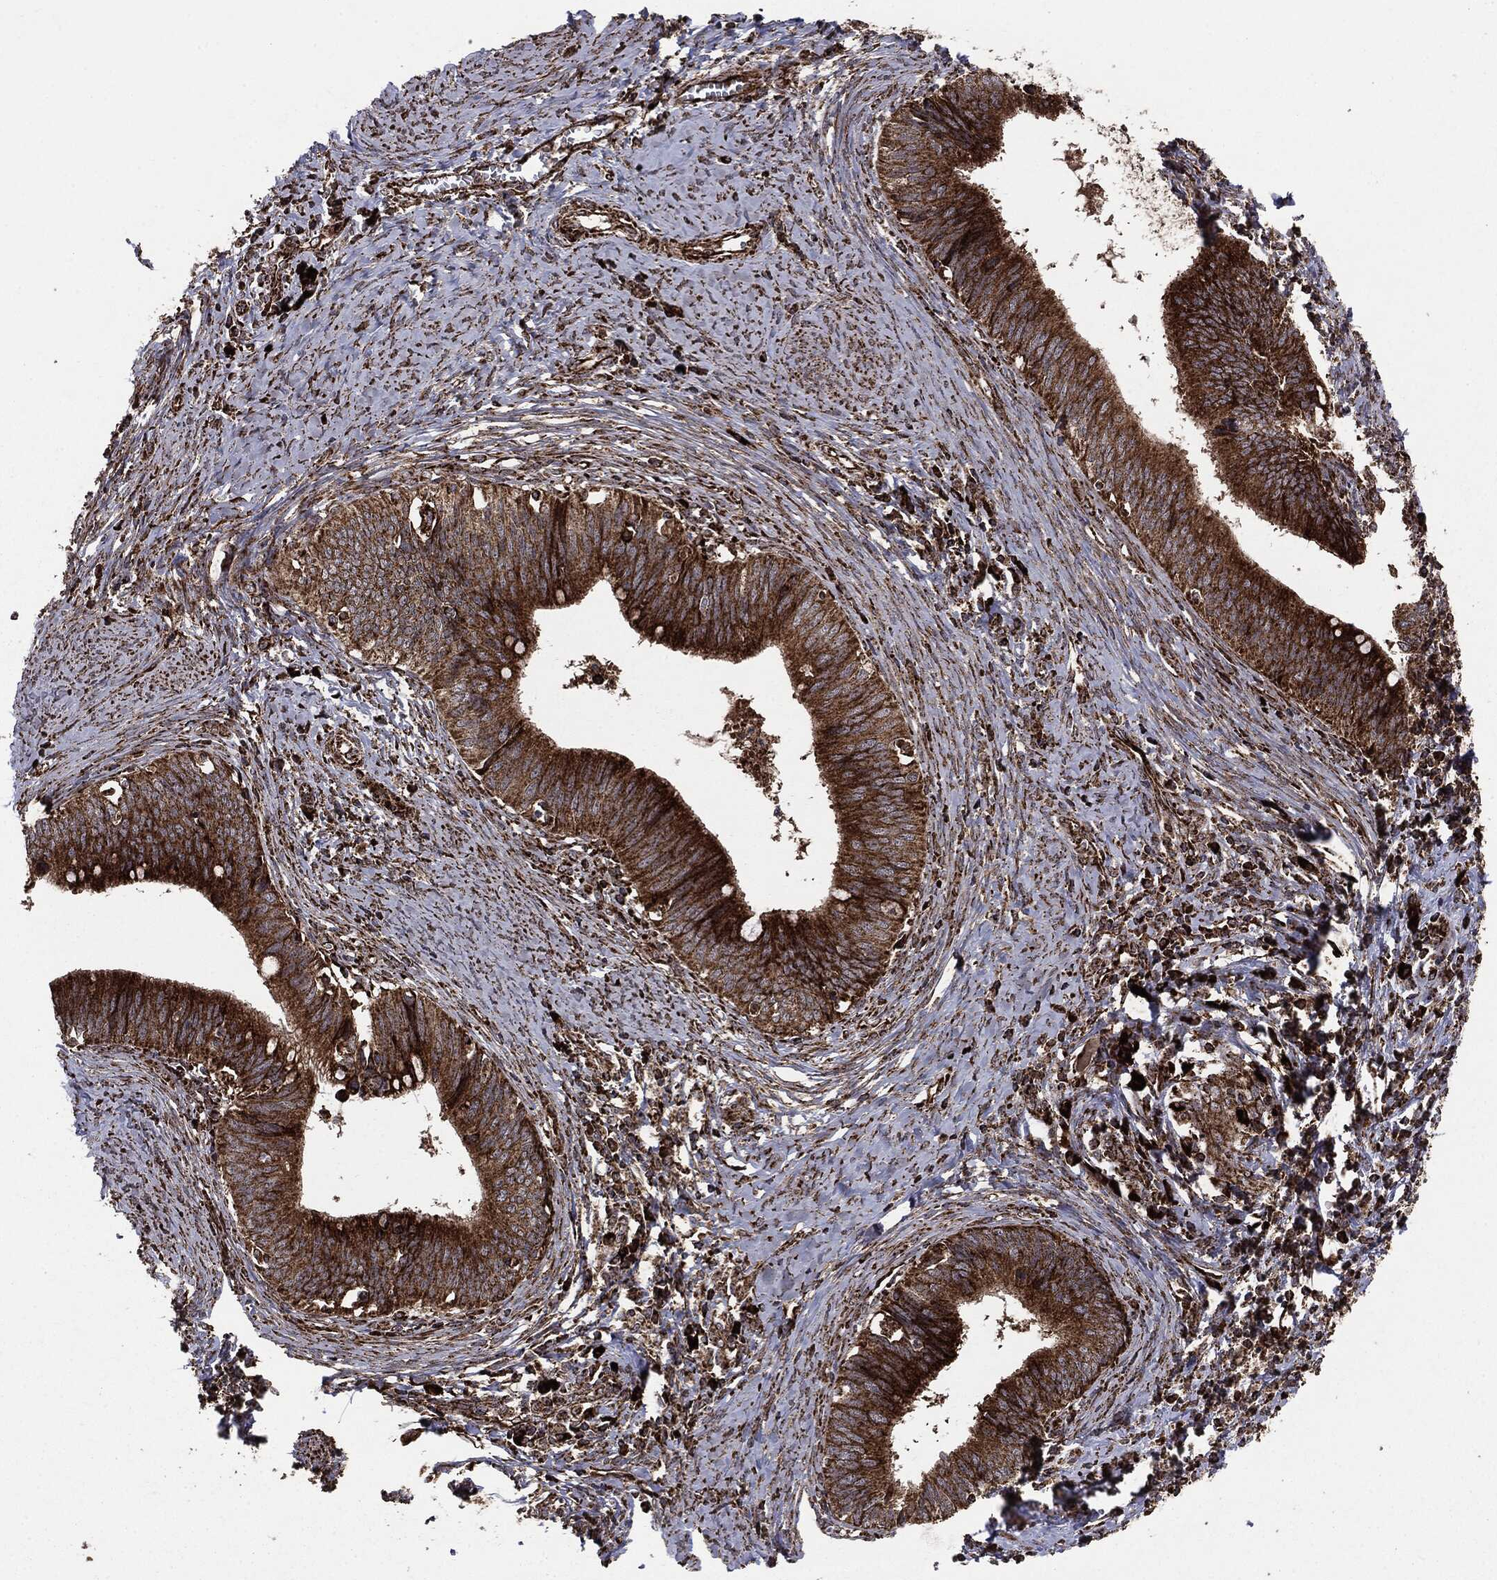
{"staining": {"intensity": "strong", "quantity": ">75%", "location": "cytoplasmic/membranous"}, "tissue": "cervical cancer", "cell_type": "Tumor cells", "image_type": "cancer", "snomed": [{"axis": "morphology", "description": "Adenocarcinoma, NOS"}, {"axis": "topography", "description": "Cervix"}], "caption": "Immunohistochemical staining of human cervical adenocarcinoma demonstrates high levels of strong cytoplasmic/membranous protein expression in approximately >75% of tumor cells. The staining was performed using DAB (3,3'-diaminobenzidine), with brown indicating positive protein expression. Nuclei are stained blue with hematoxylin.", "gene": "MAP2K1", "patient": {"sex": "female", "age": 42}}